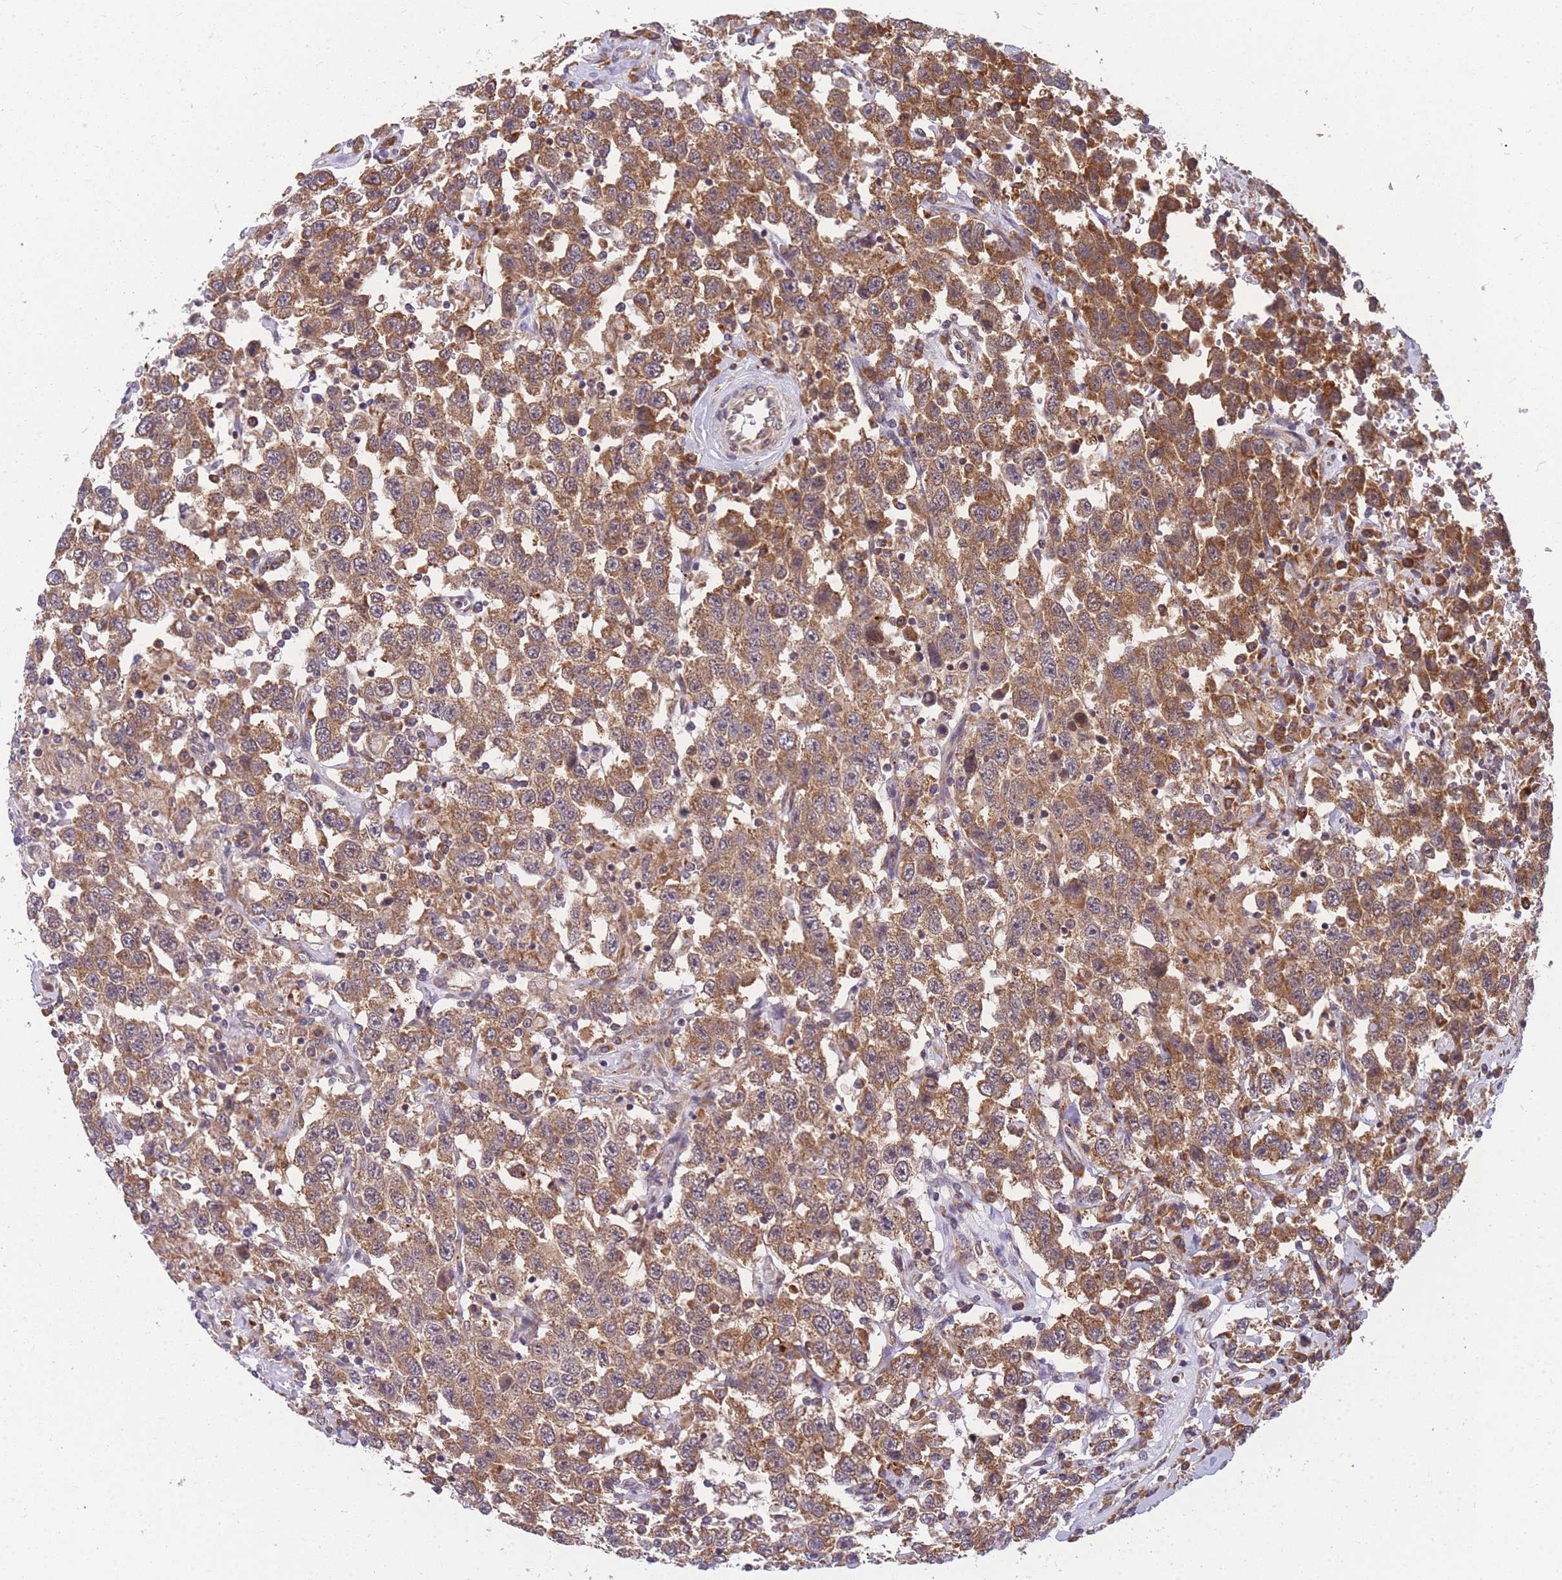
{"staining": {"intensity": "moderate", "quantity": ">75%", "location": "cytoplasmic/membranous"}, "tissue": "testis cancer", "cell_type": "Tumor cells", "image_type": "cancer", "snomed": [{"axis": "morphology", "description": "Seminoma, NOS"}, {"axis": "topography", "description": "Testis"}], "caption": "Immunohistochemical staining of human seminoma (testis) displays medium levels of moderate cytoplasmic/membranous positivity in approximately >75% of tumor cells.", "gene": "MRPL23", "patient": {"sex": "male", "age": 41}}